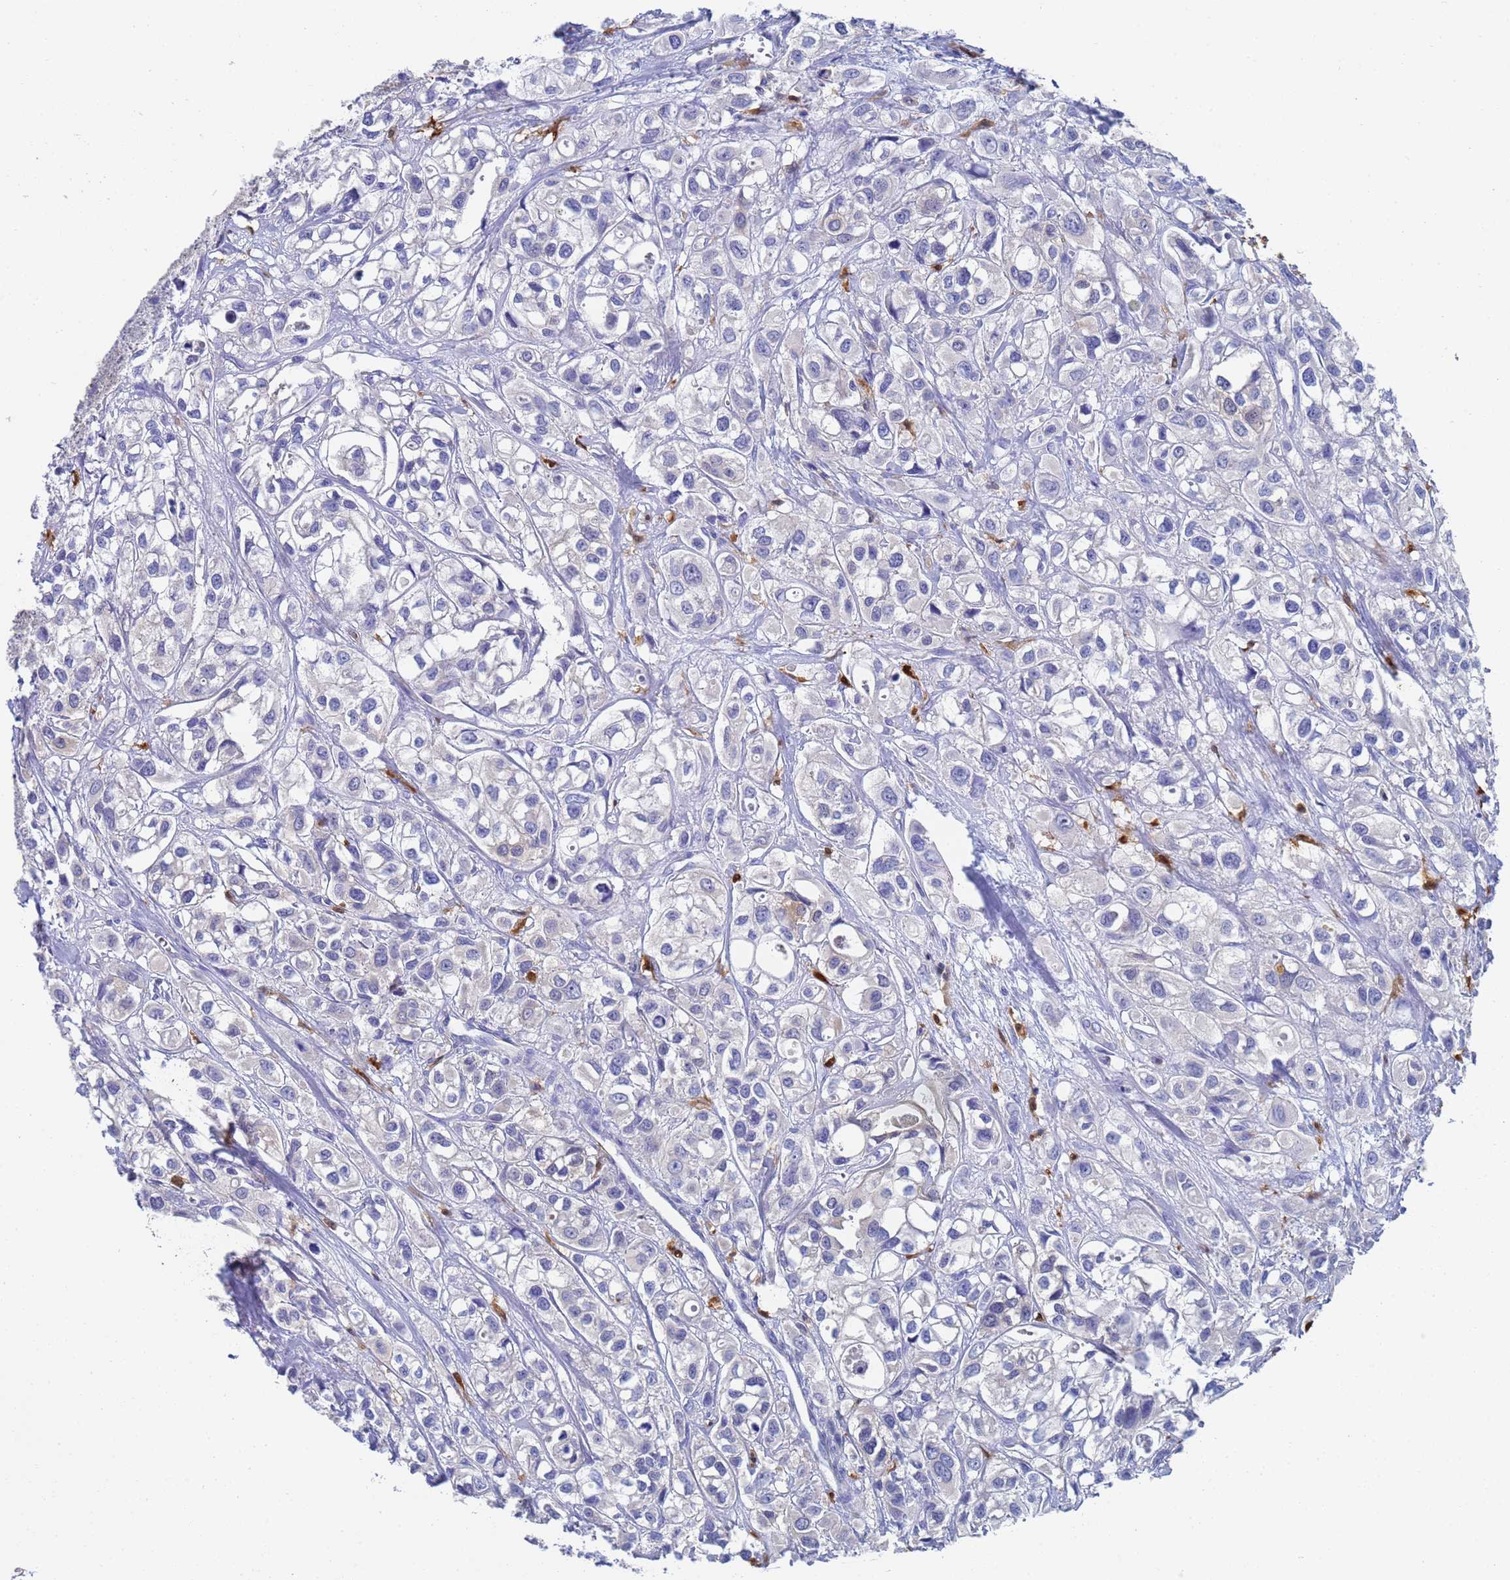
{"staining": {"intensity": "negative", "quantity": "none", "location": "none"}, "tissue": "urothelial cancer", "cell_type": "Tumor cells", "image_type": "cancer", "snomed": [{"axis": "morphology", "description": "Urothelial carcinoma, High grade"}, {"axis": "topography", "description": "Urinary bladder"}], "caption": "High power microscopy micrograph of an immunohistochemistry (IHC) image of high-grade urothelial carcinoma, revealing no significant expression in tumor cells.", "gene": "GCHFR", "patient": {"sex": "male", "age": 67}}